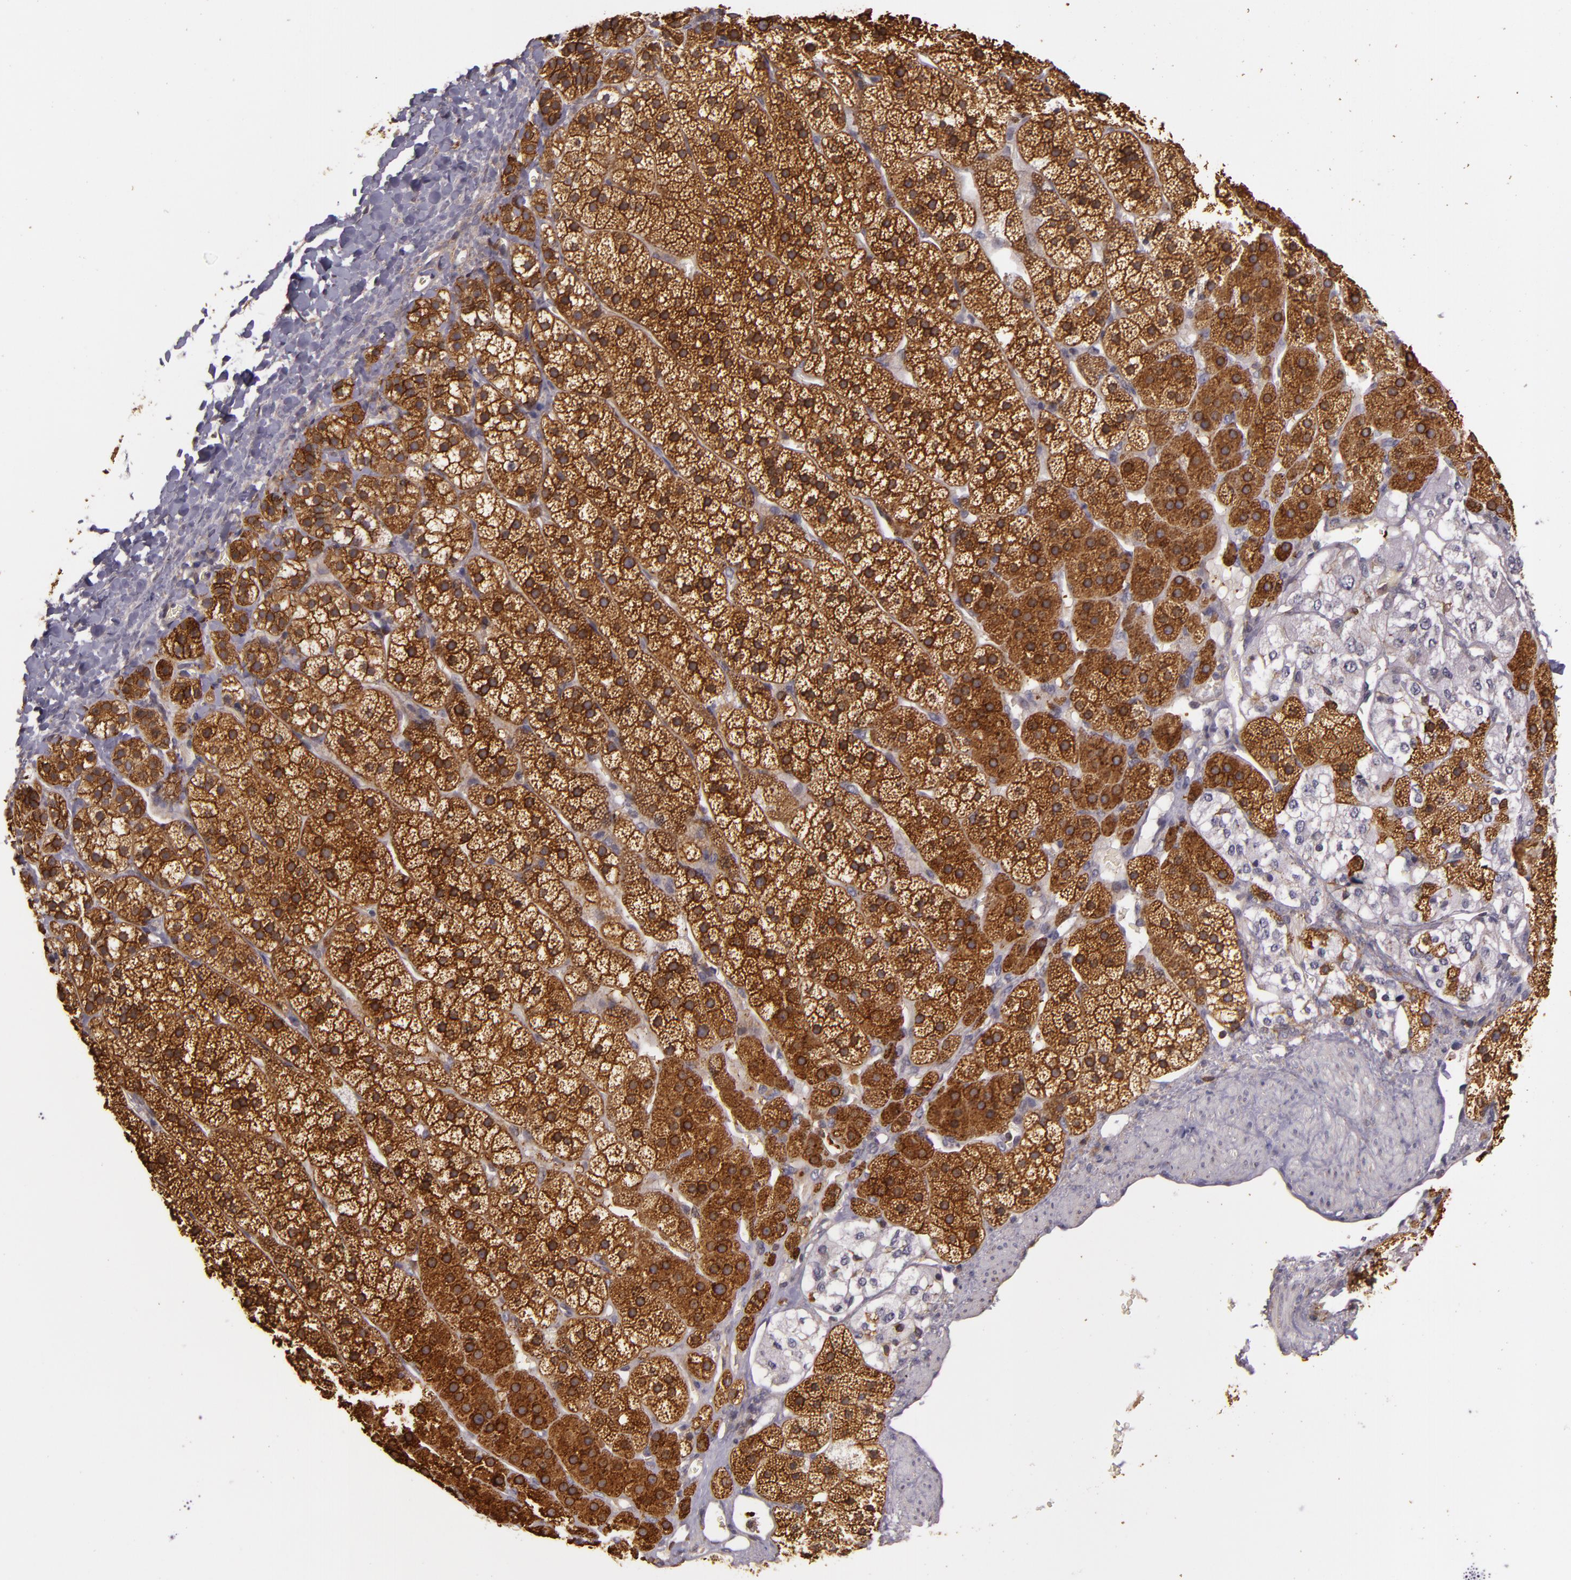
{"staining": {"intensity": "strong", "quantity": ">75%", "location": "cytoplasmic/membranous"}, "tissue": "adrenal gland", "cell_type": "Glandular cells", "image_type": "normal", "snomed": [{"axis": "morphology", "description": "Normal tissue, NOS"}, {"axis": "topography", "description": "Adrenal gland"}], "caption": "Protein staining by immunohistochemistry (IHC) reveals strong cytoplasmic/membranous expression in approximately >75% of glandular cells in benign adrenal gland. Using DAB (brown) and hematoxylin (blue) stains, captured at high magnification using brightfield microscopy.", "gene": "SLC9A3R1", "patient": {"sex": "female", "age": 44}}